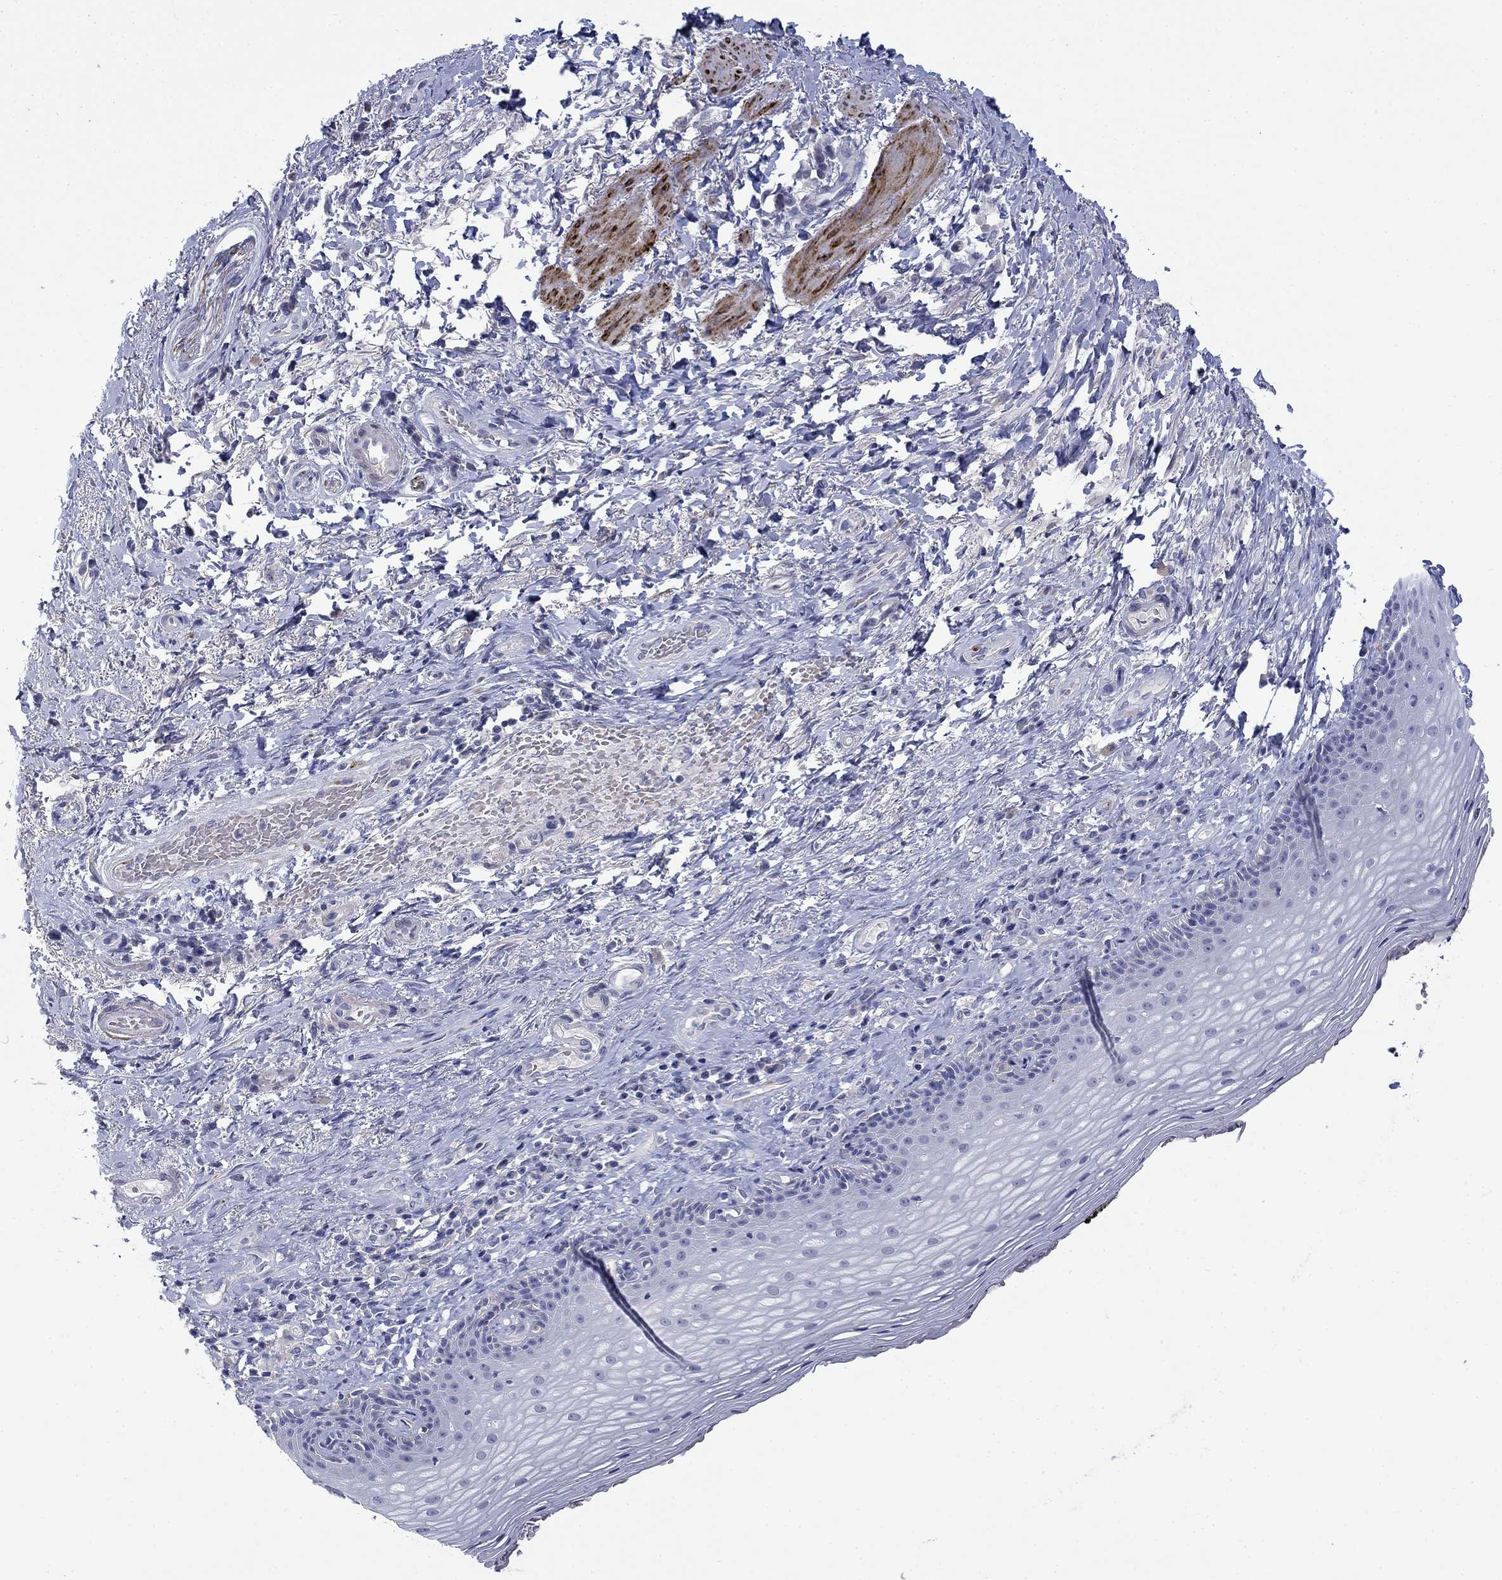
{"staining": {"intensity": "negative", "quantity": "none", "location": "none"}, "tissue": "skin", "cell_type": "Epidermal cells", "image_type": "normal", "snomed": [{"axis": "morphology", "description": "Normal tissue, NOS"}, {"axis": "morphology", "description": "Adenocarcinoma, NOS"}, {"axis": "topography", "description": "Rectum"}, {"axis": "topography", "description": "Anal"}], "caption": "An IHC histopathology image of normal skin is shown. There is no staining in epidermal cells of skin. The staining was performed using DAB to visualize the protein expression in brown, while the nuclei were stained in blue with hematoxylin (Magnification: 20x).", "gene": "PTPRZ1", "patient": {"sex": "female", "age": 68}}